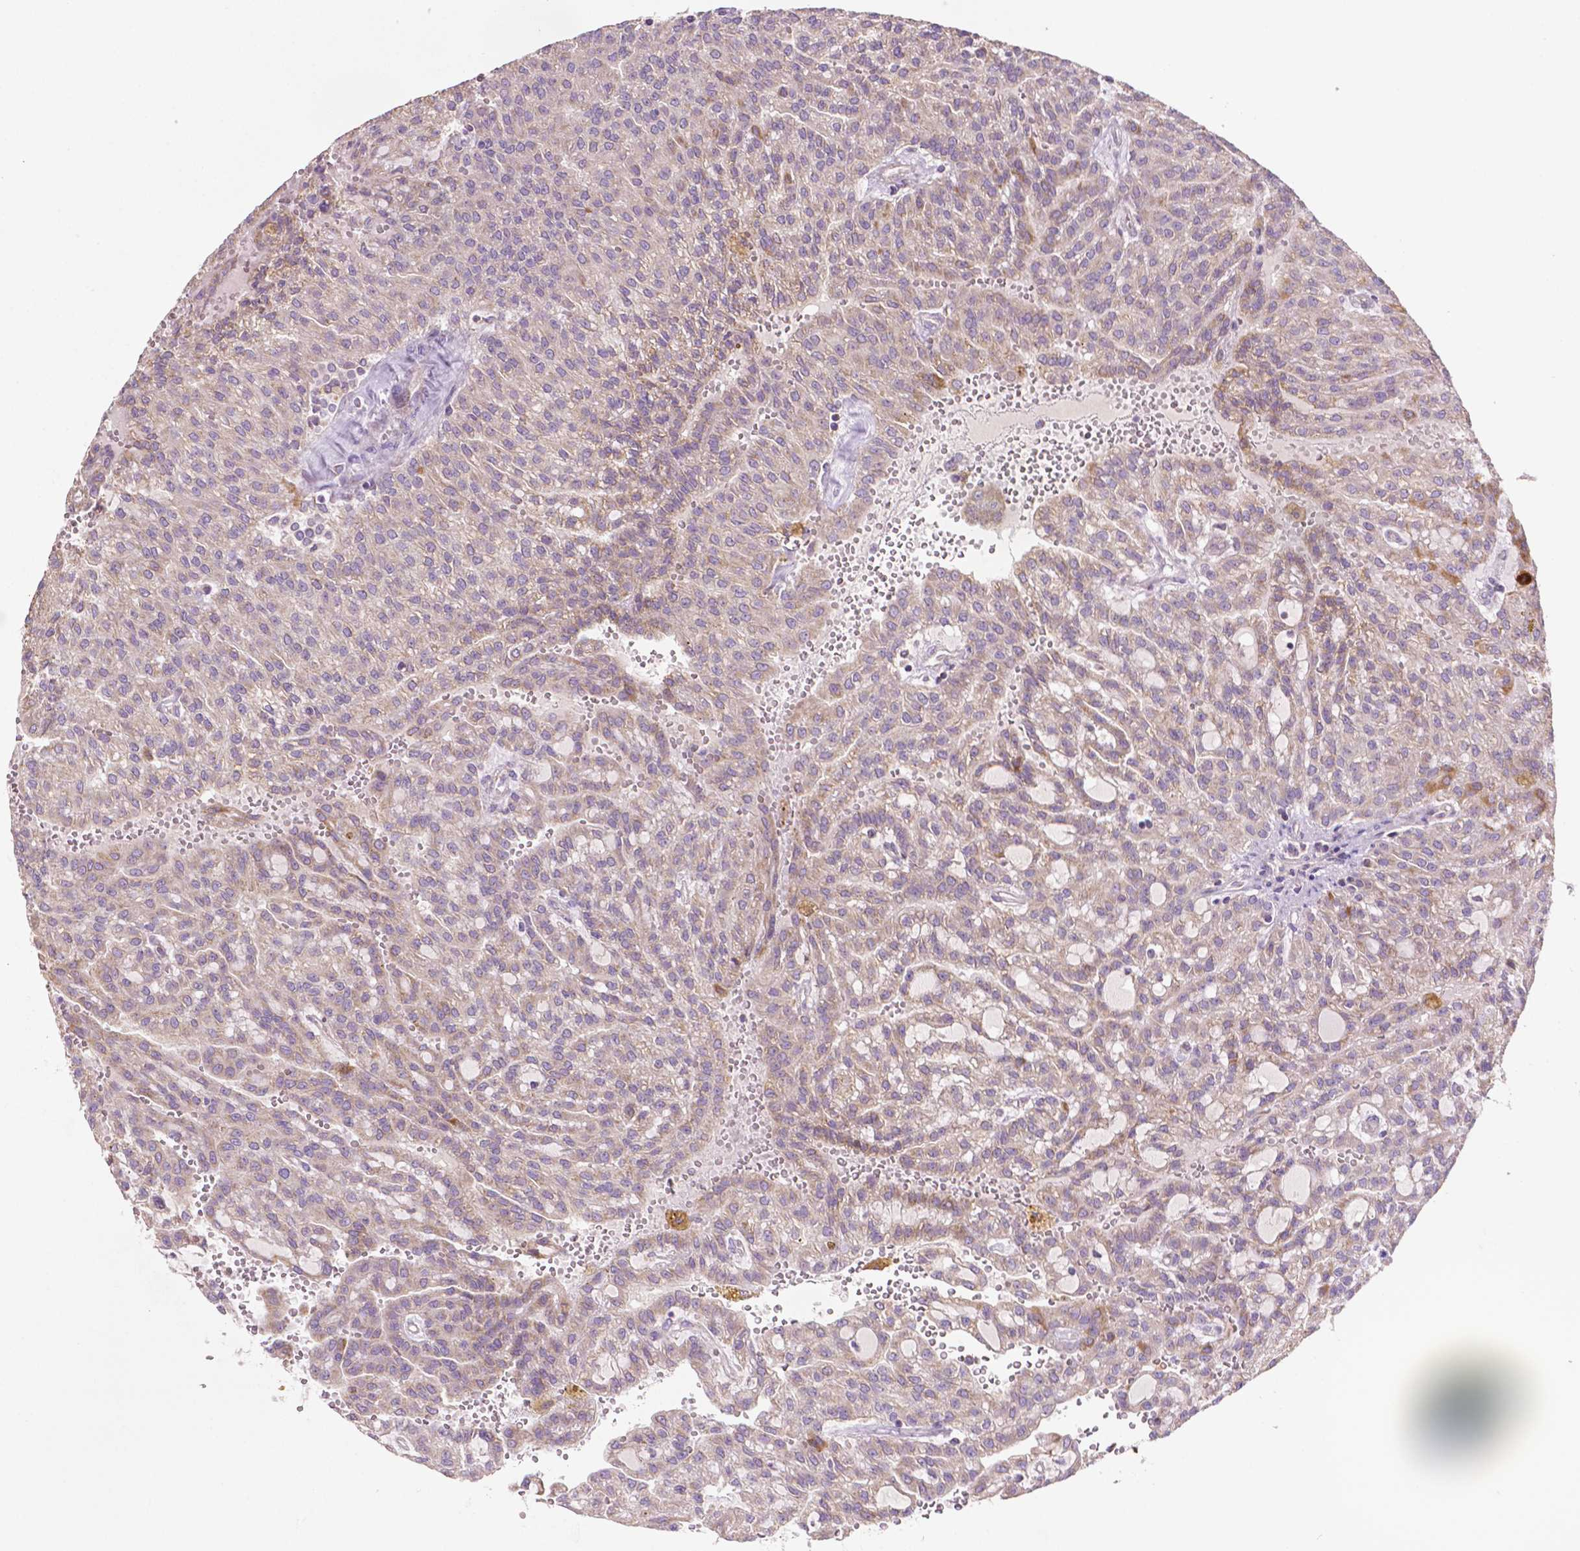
{"staining": {"intensity": "negative", "quantity": "none", "location": "none"}, "tissue": "renal cancer", "cell_type": "Tumor cells", "image_type": "cancer", "snomed": [{"axis": "morphology", "description": "Adenocarcinoma, NOS"}, {"axis": "topography", "description": "Kidney"}], "caption": "Human adenocarcinoma (renal) stained for a protein using IHC shows no staining in tumor cells.", "gene": "ILVBL", "patient": {"sex": "male", "age": 63}}